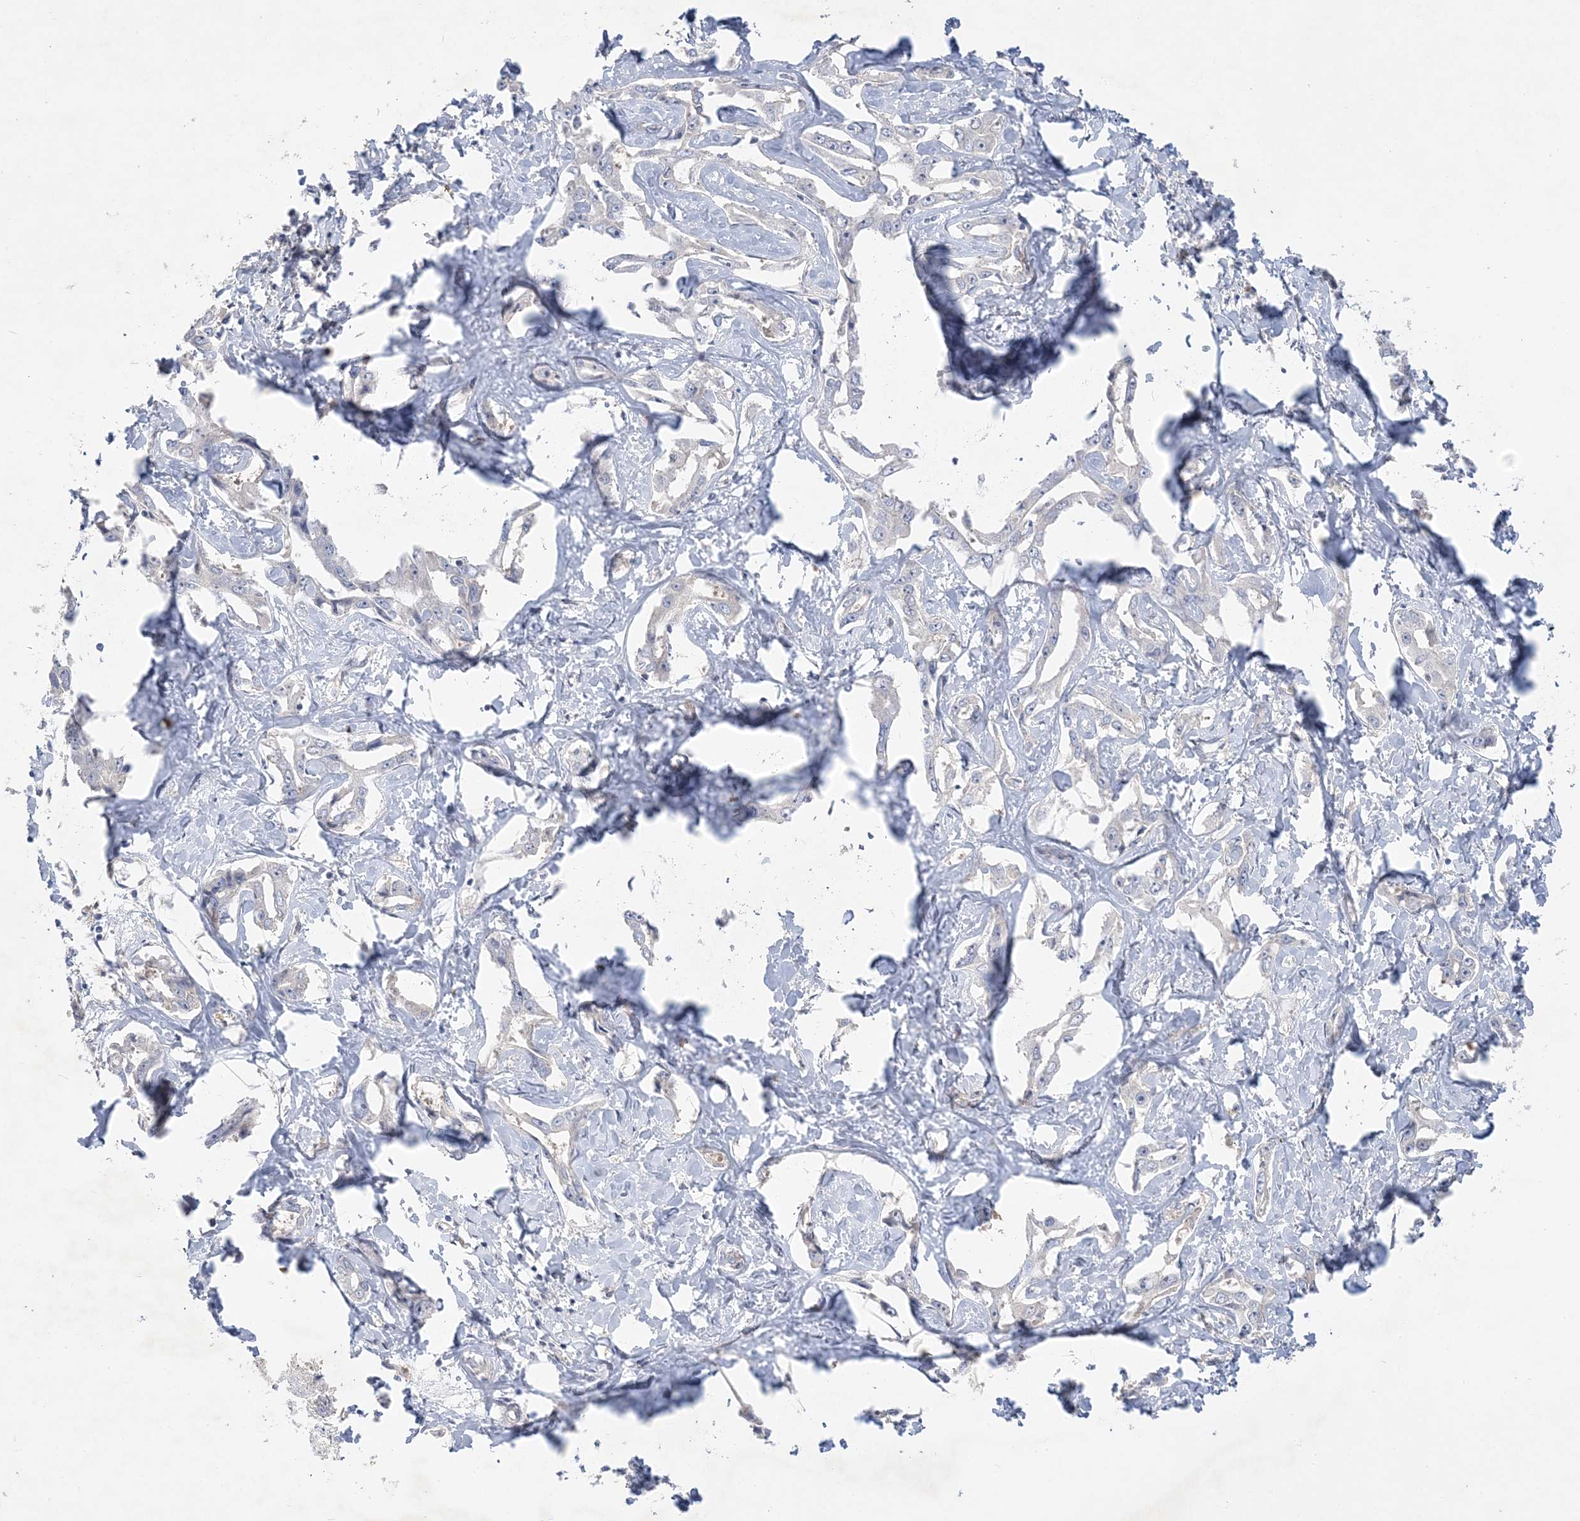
{"staining": {"intensity": "negative", "quantity": "none", "location": "none"}, "tissue": "liver cancer", "cell_type": "Tumor cells", "image_type": "cancer", "snomed": [{"axis": "morphology", "description": "Cholangiocarcinoma"}, {"axis": "topography", "description": "Liver"}], "caption": "Protein analysis of cholangiocarcinoma (liver) shows no significant staining in tumor cells.", "gene": "ANKRD35", "patient": {"sex": "male", "age": 59}}